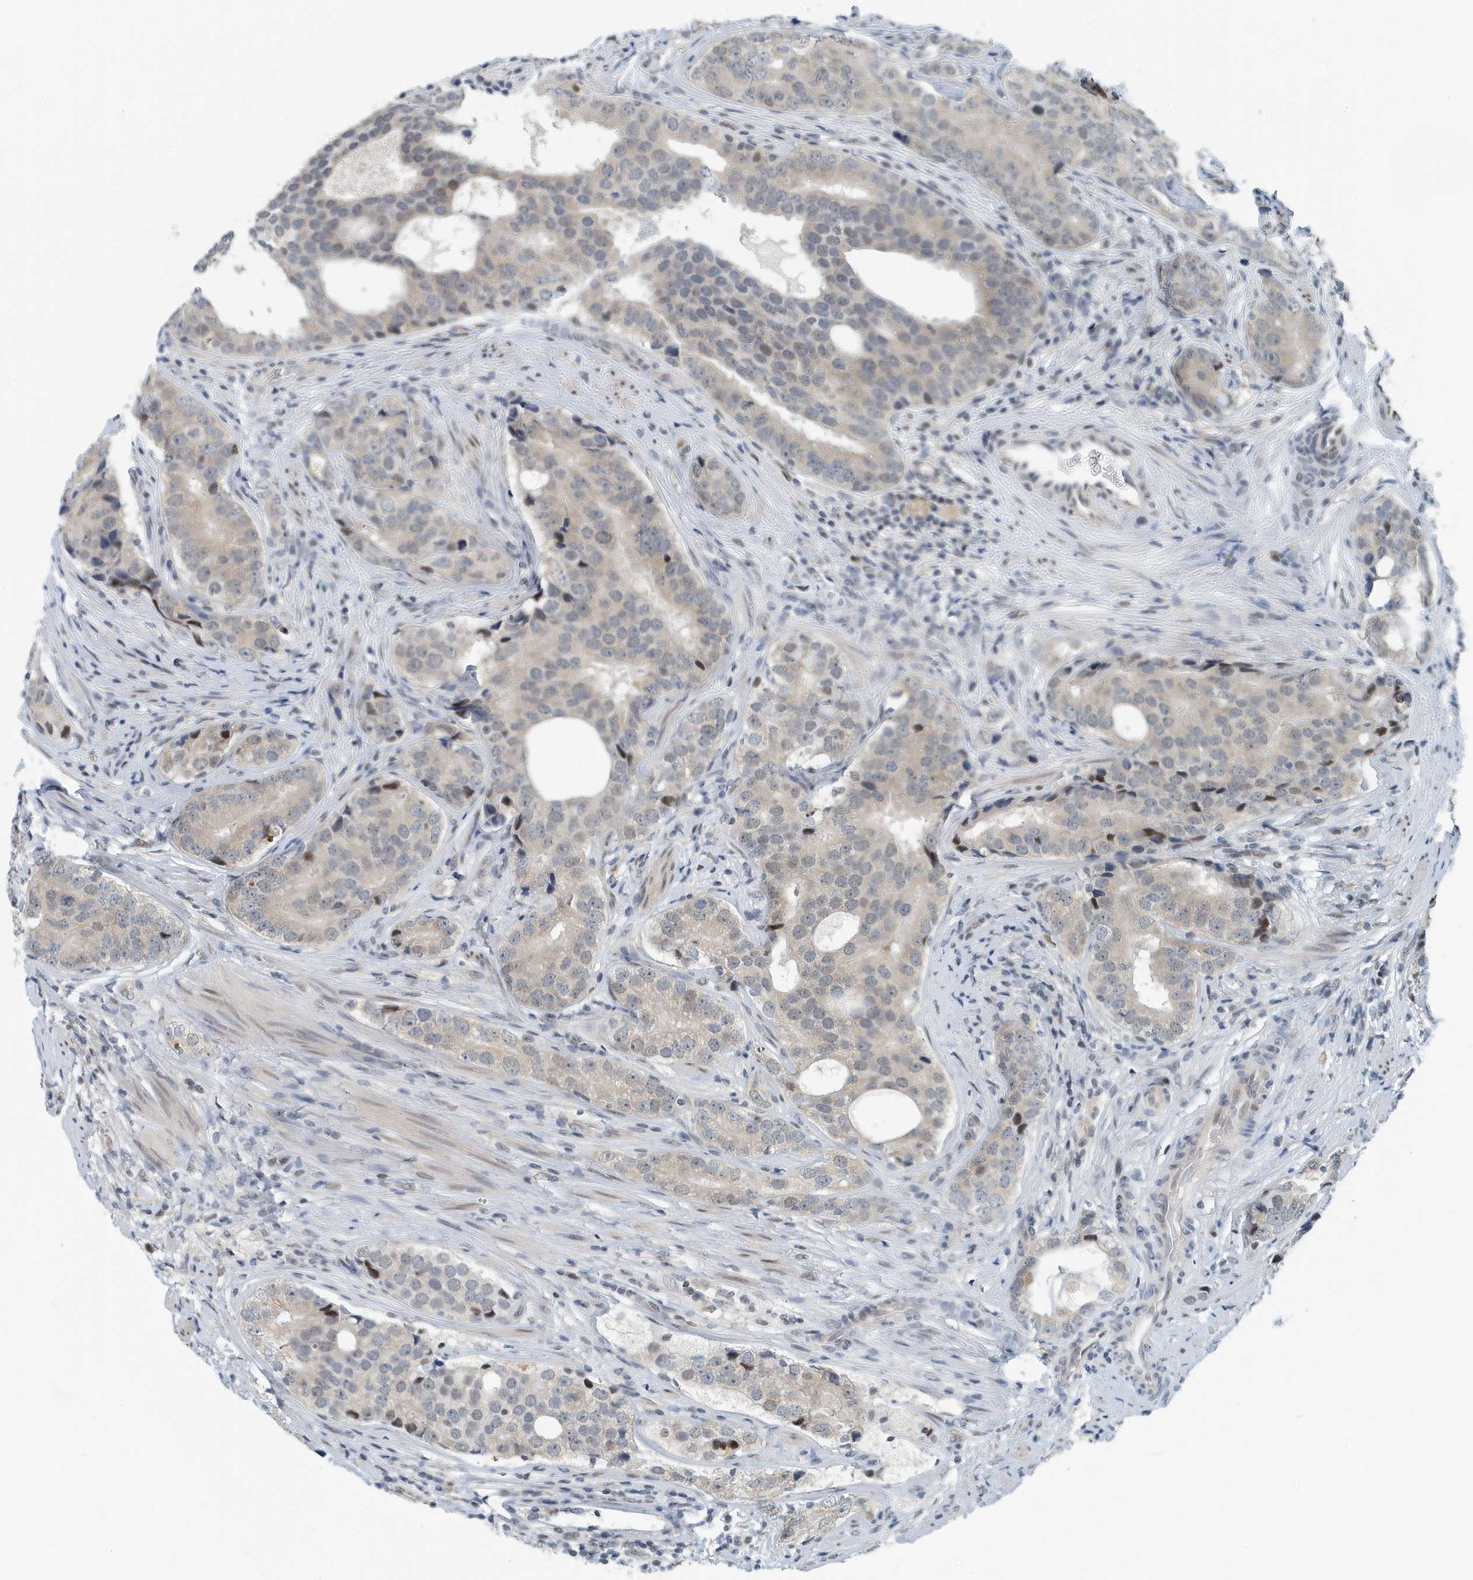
{"staining": {"intensity": "weak", "quantity": ">75%", "location": "cytoplasmic/membranous"}, "tissue": "prostate cancer", "cell_type": "Tumor cells", "image_type": "cancer", "snomed": [{"axis": "morphology", "description": "Adenocarcinoma, High grade"}, {"axis": "topography", "description": "Prostate"}], "caption": "There is low levels of weak cytoplasmic/membranous staining in tumor cells of prostate adenocarcinoma (high-grade), as demonstrated by immunohistochemical staining (brown color).", "gene": "KIF15", "patient": {"sex": "male", "age": 56}}